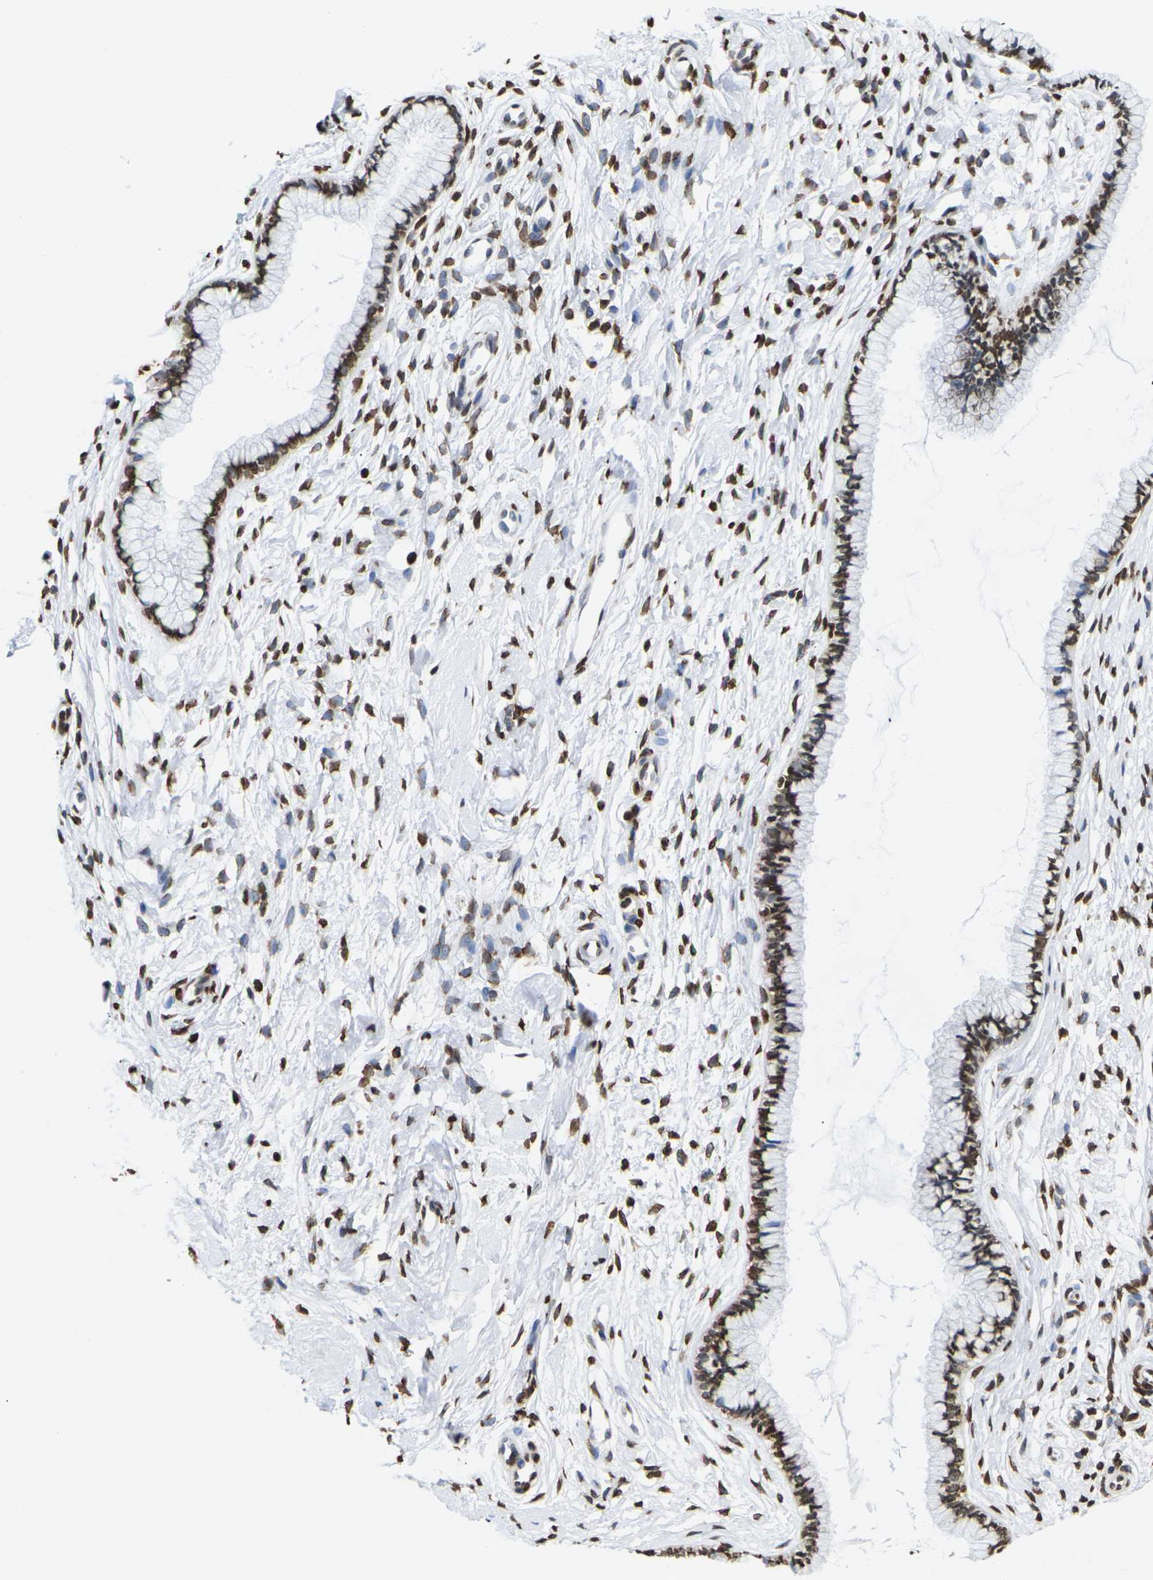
{"staining": {"intensity": "moderate", "quantity": ">75%", "location": "nuclear"}, "tissue": "cervix", "cell_type": "Glandular cells", "image_type": "normal", "snomed": [{"axis": "morphology", "description": "Normal tissue, NOS"}, {"axis": "topography", "description": "Cervix"}], "caption": "Immunohistochemistry (IHC) staining of unremarkable cervix, which displays medium levels of moderate nuclear expression in about >75% of glandular cells indicating moderate nuclear protein staining. The staining was performed using DAB (brown) for protein detection and nuclei were counterstained in hematoxylin (blue).", "gene": "H2AC21", "patient": {"sex": "female", "age": 65}}